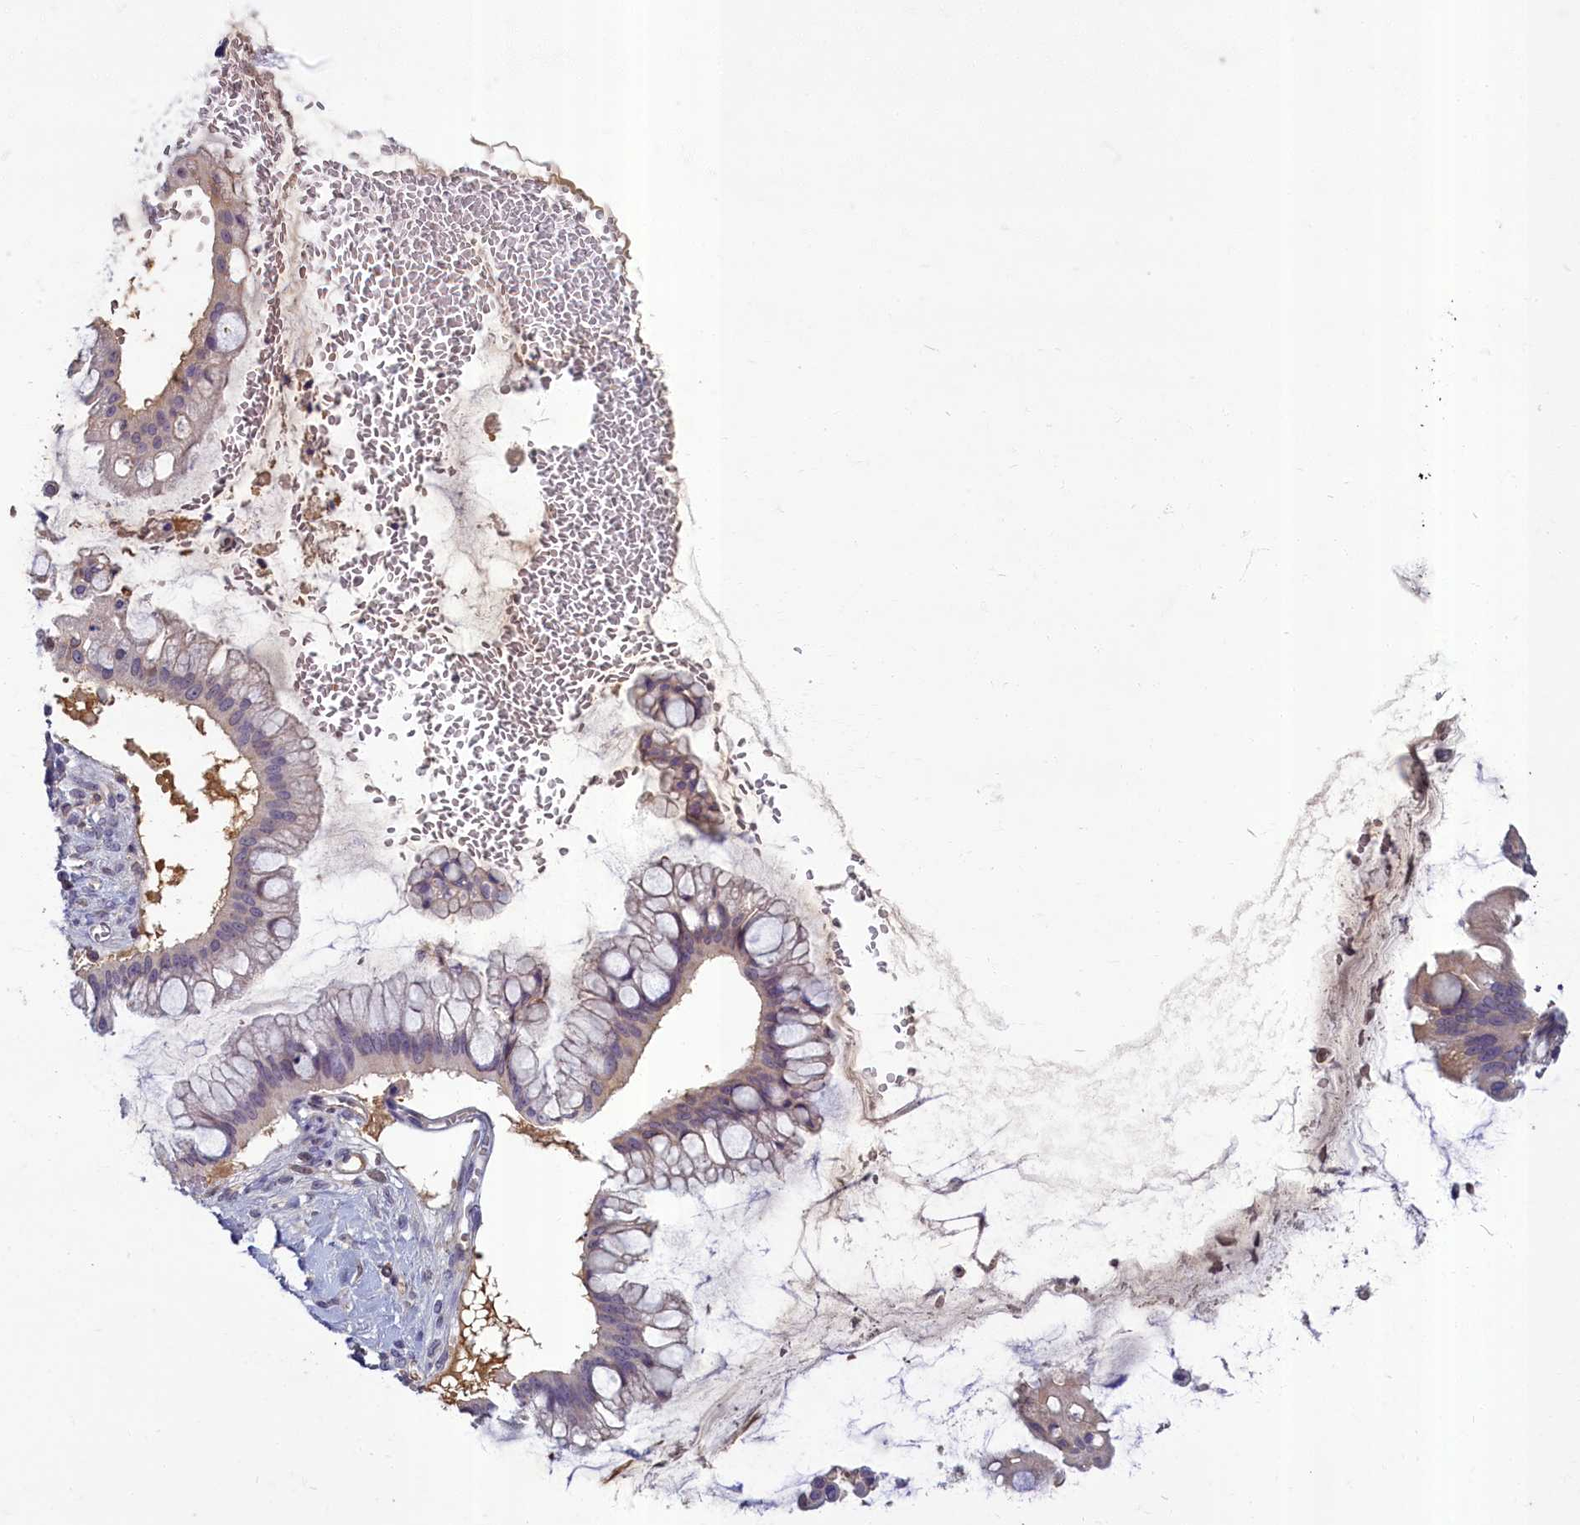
{"staining": {"intensity": "weak", "quantity": "<25%", "location": "cytoplasmic/membranous"}, "tissue": "ovarian cancer", "cell_type": "Tumor cells", "image_type": "cancer", "snomed": [{"axis": "morphology", "description": "Cystadenocarcinoma, mucinous, NOS"}, {"axis": "topography", "description": "Ovary"}], "caption": "The histopathology image shows no staining of tumor cells in ovarian cancer.", "gene": "SV2C", "patient": {"sex": "female", "age": 73}}